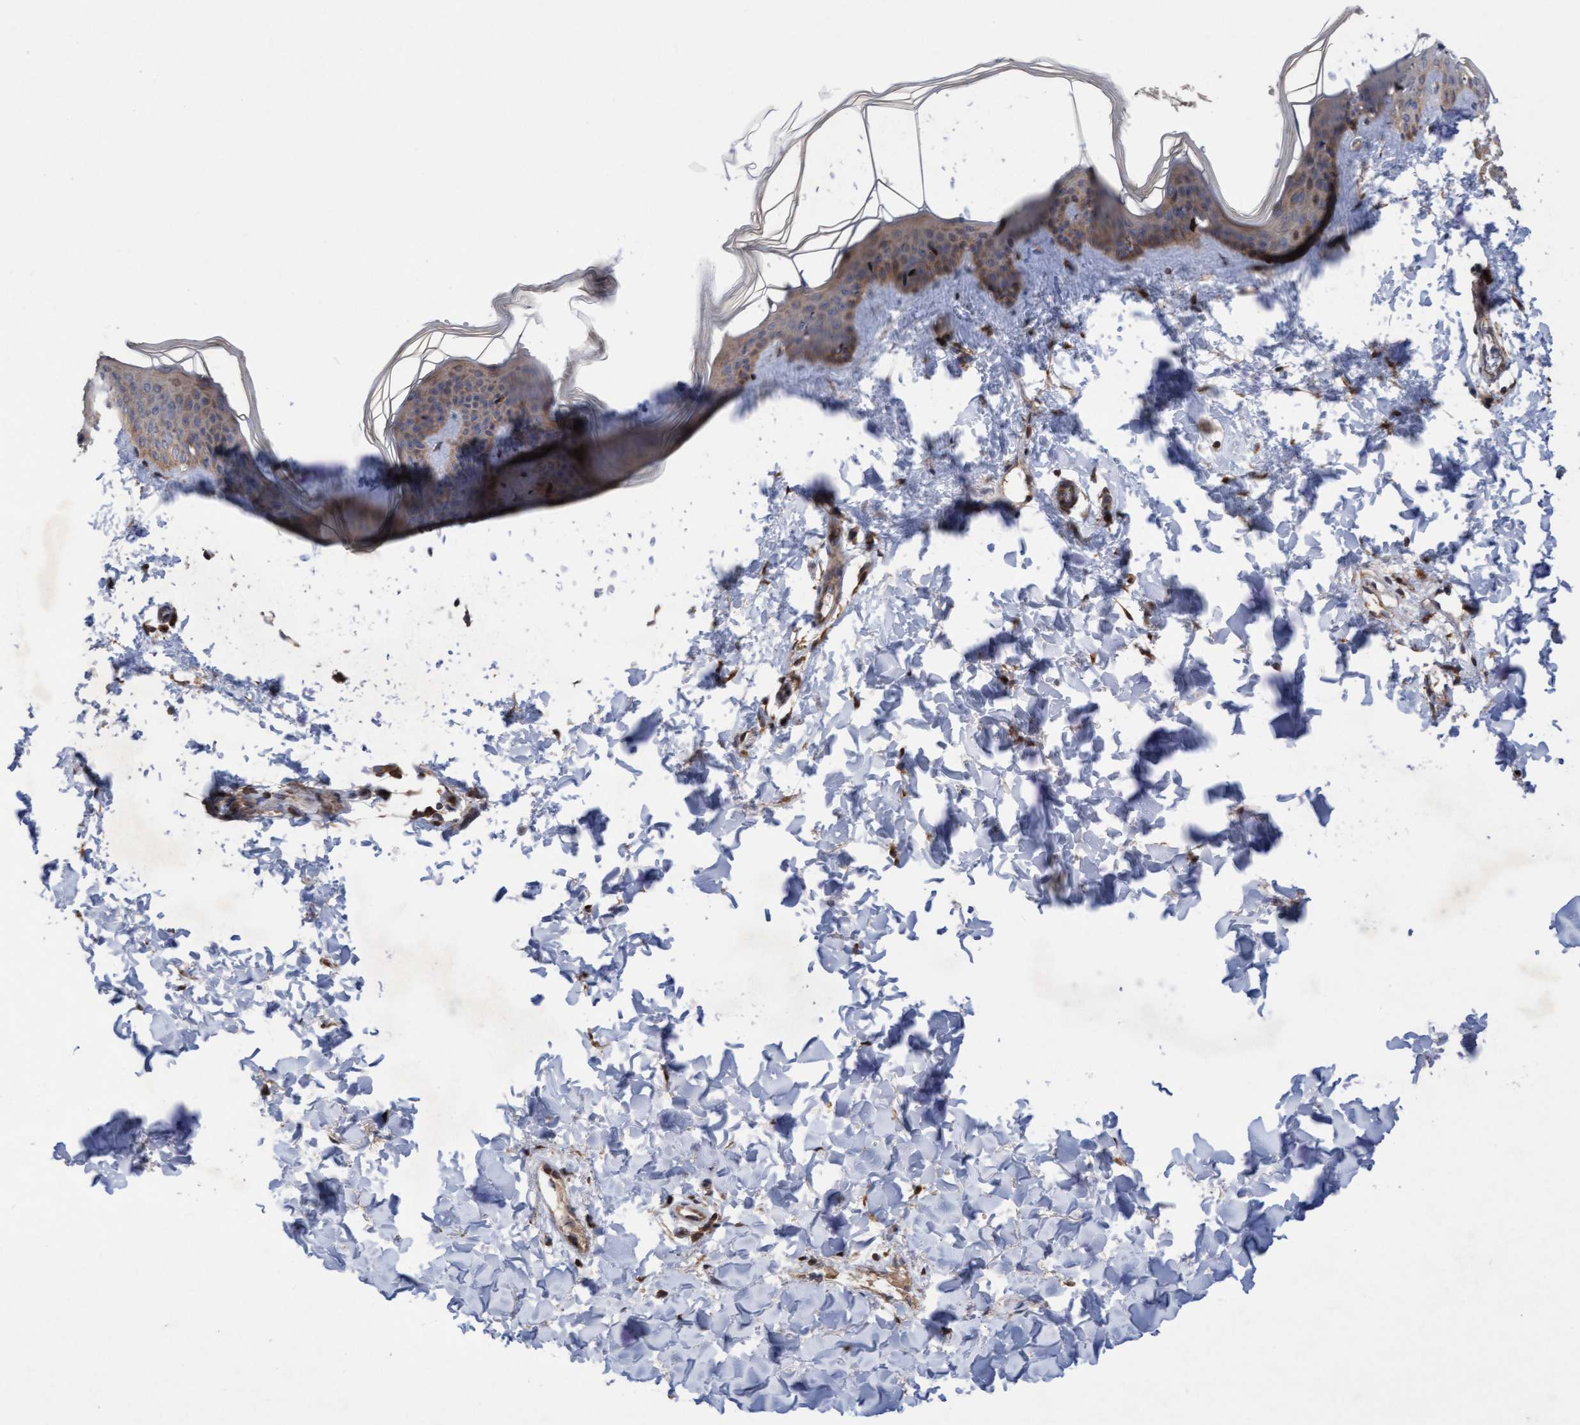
{"staining": {"intensity": "negative", "quantity": "none", "location": "none"}, "tissue": "skin", "cell_type": "Fibroblasts", "image_type": "normal", "snomed": [{"axis": "morphology", "description": "Normal tissue, NOS"}, {"axis": "topography", "description": "Skin"}], "caption": "This image is of unremarkable skin stained with IHC to label a protein in brown with the nuclei are counter-stained blue. There is no staining in fibroblasts.", "gene": "ELP5", "patient": {"sex": "female", "age": 17}}